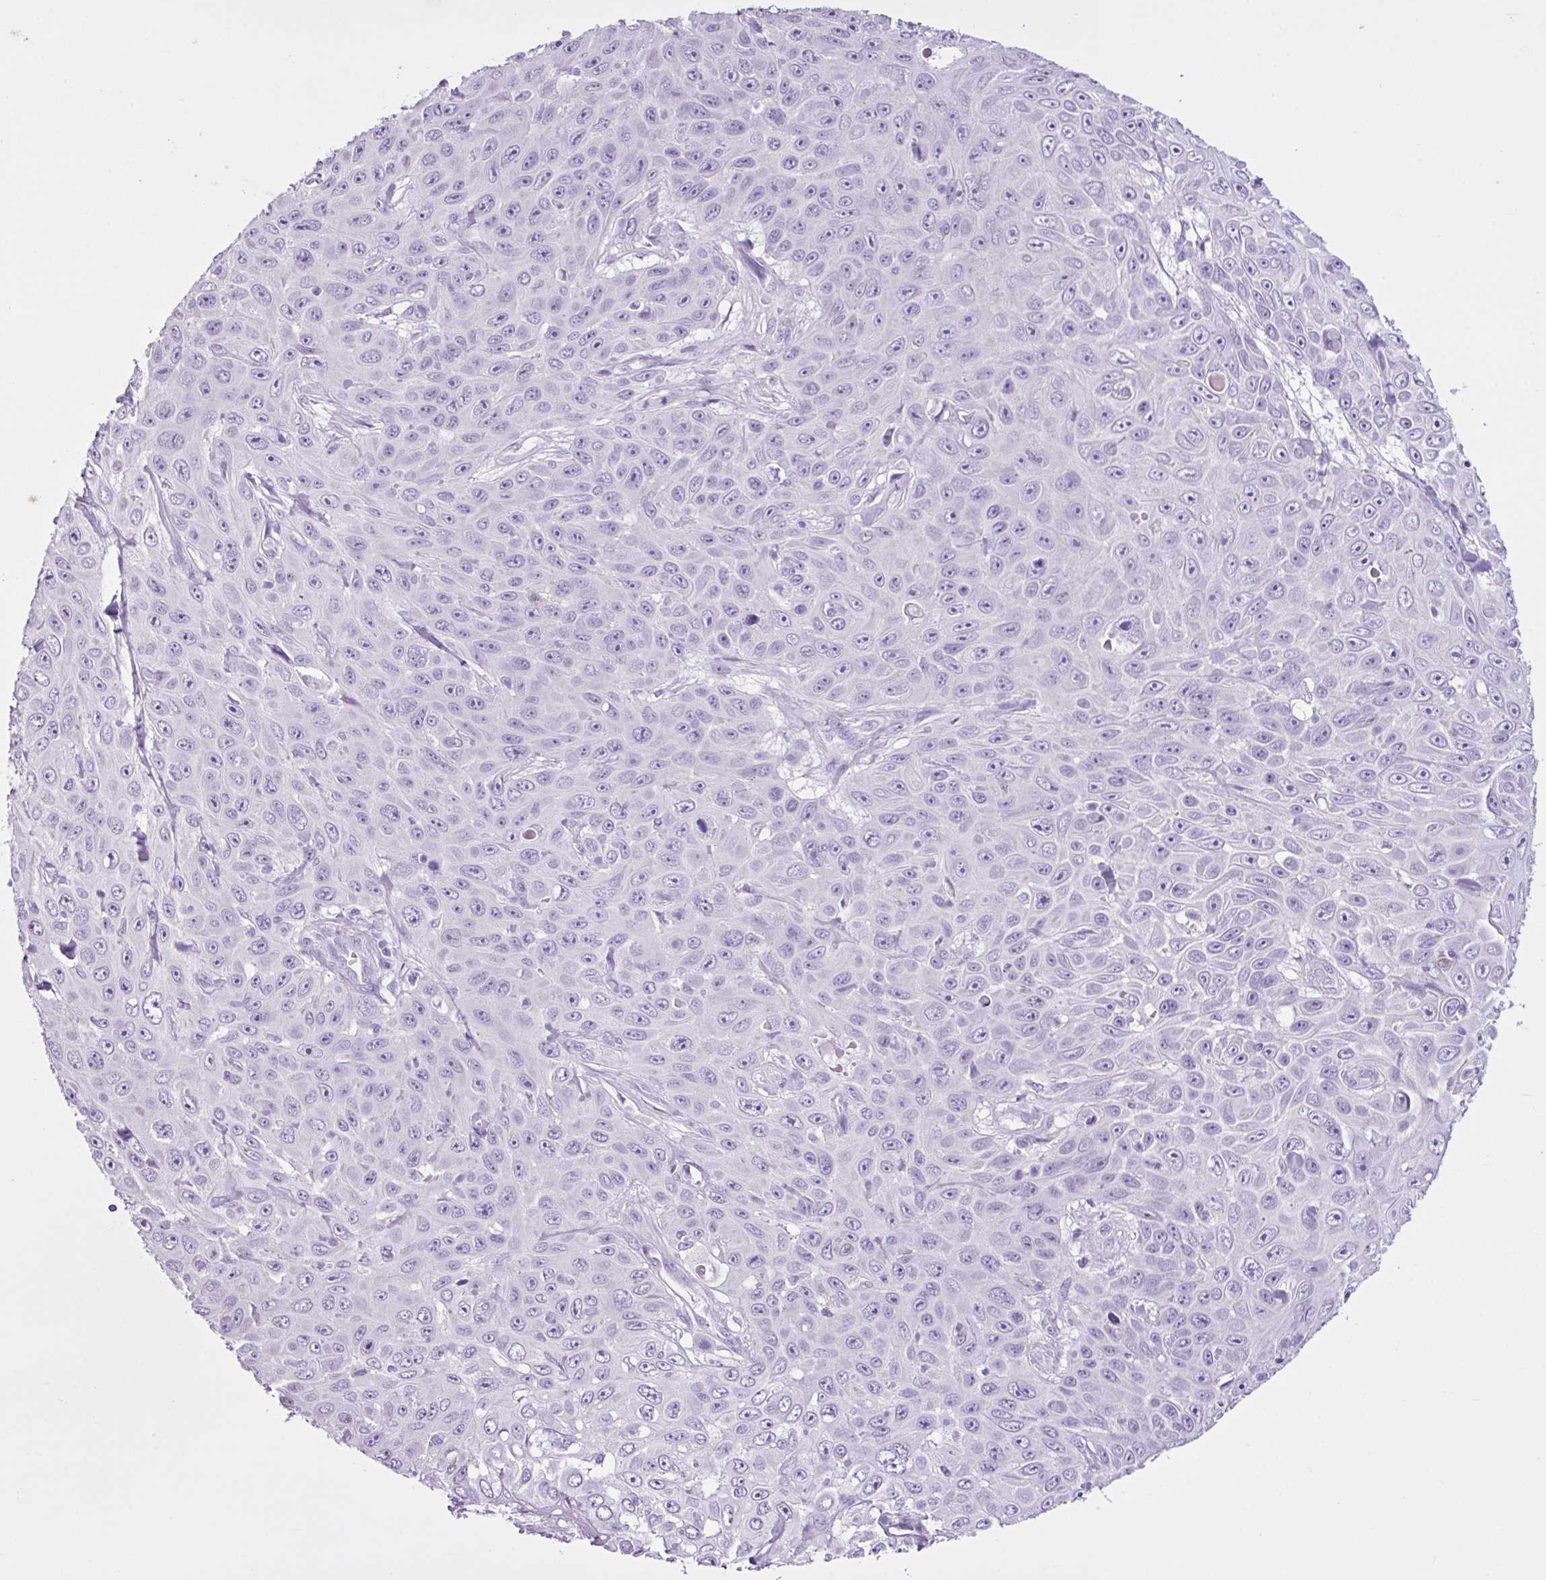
{"staining": {"intensity": "negative", "quantity": "none", "location": "none"}, "tissue": "skin cancer", "cell_type": "Tumor cells", "image_type": "cancer", "snomed": [{"axis": "morphology", "description": "Squamous cell carcinoma, NOS"}, {"axis": "topography", "description": "Skin"}], "caption": "Tumor cells show no significant protein expression in skin squamous cell carcinoma.", "gene": "PGR", "patient": {"sex": "male", "age": 82}}